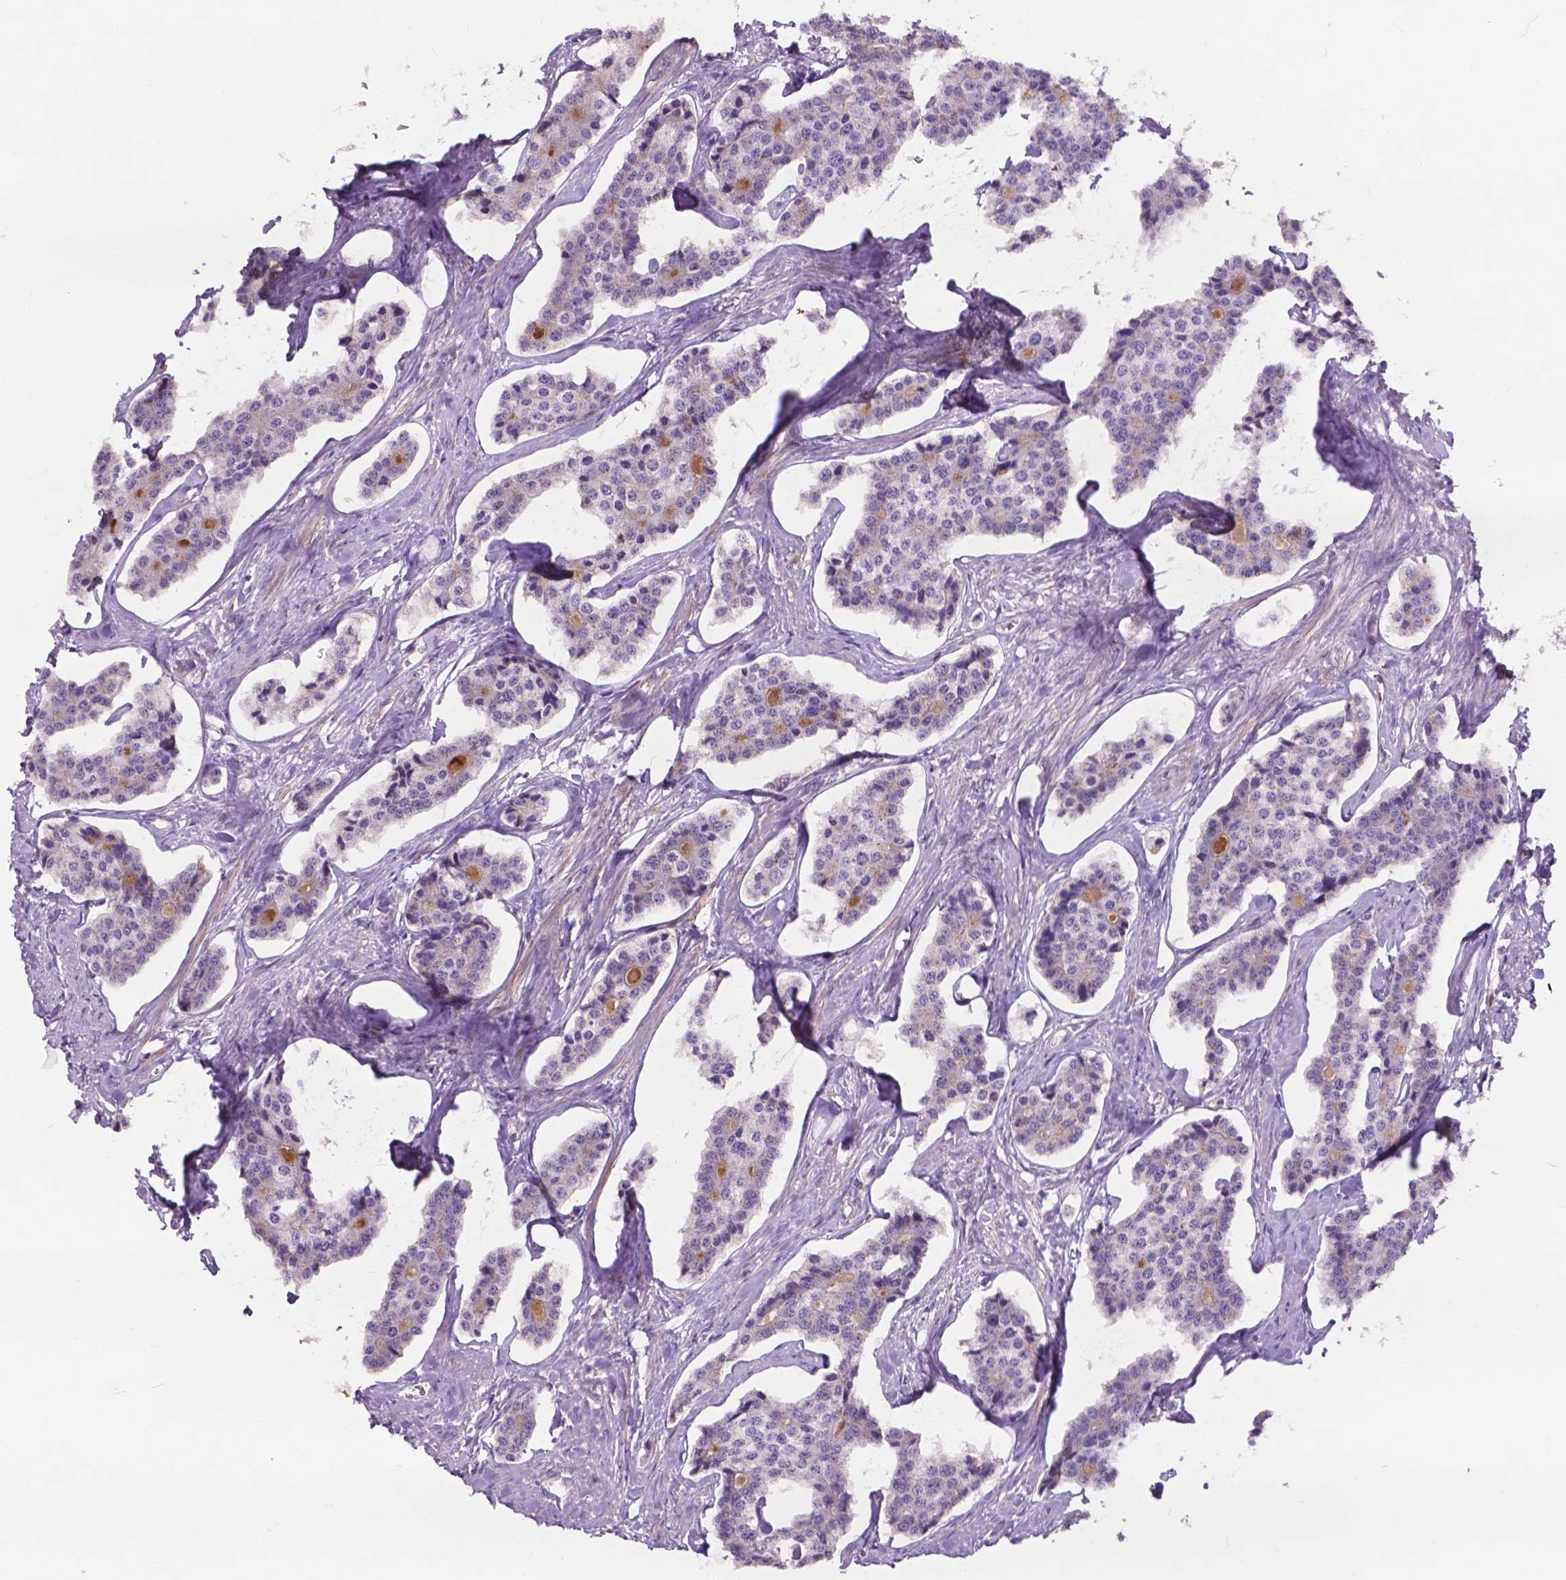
{"staining": {"intensity": "negative", "quantity": "none", "location": "none"}, "tissue": "carcinoid", "cell_type": "Tumor cells", "image_type": "cancer", "snomed": [{"axis": "morphology", "description": "Carcinoid, malignant, NOS"}, {"axis": "topography", "description": "Small intestine"}], "caption": "High magnification brightfield microscopy of malignant carcinoid stained with DAB (3,3'-diaminobenzidine) (brown) and counterstained with hematoxylin (blue): tumor cells show no significant expression. (DAB immunohistochemistry (IHC) visualized using brightfield microscopy, high magnification).", "gene": "PLSCR1", "patient": {"sex": "female", "age": 65}}